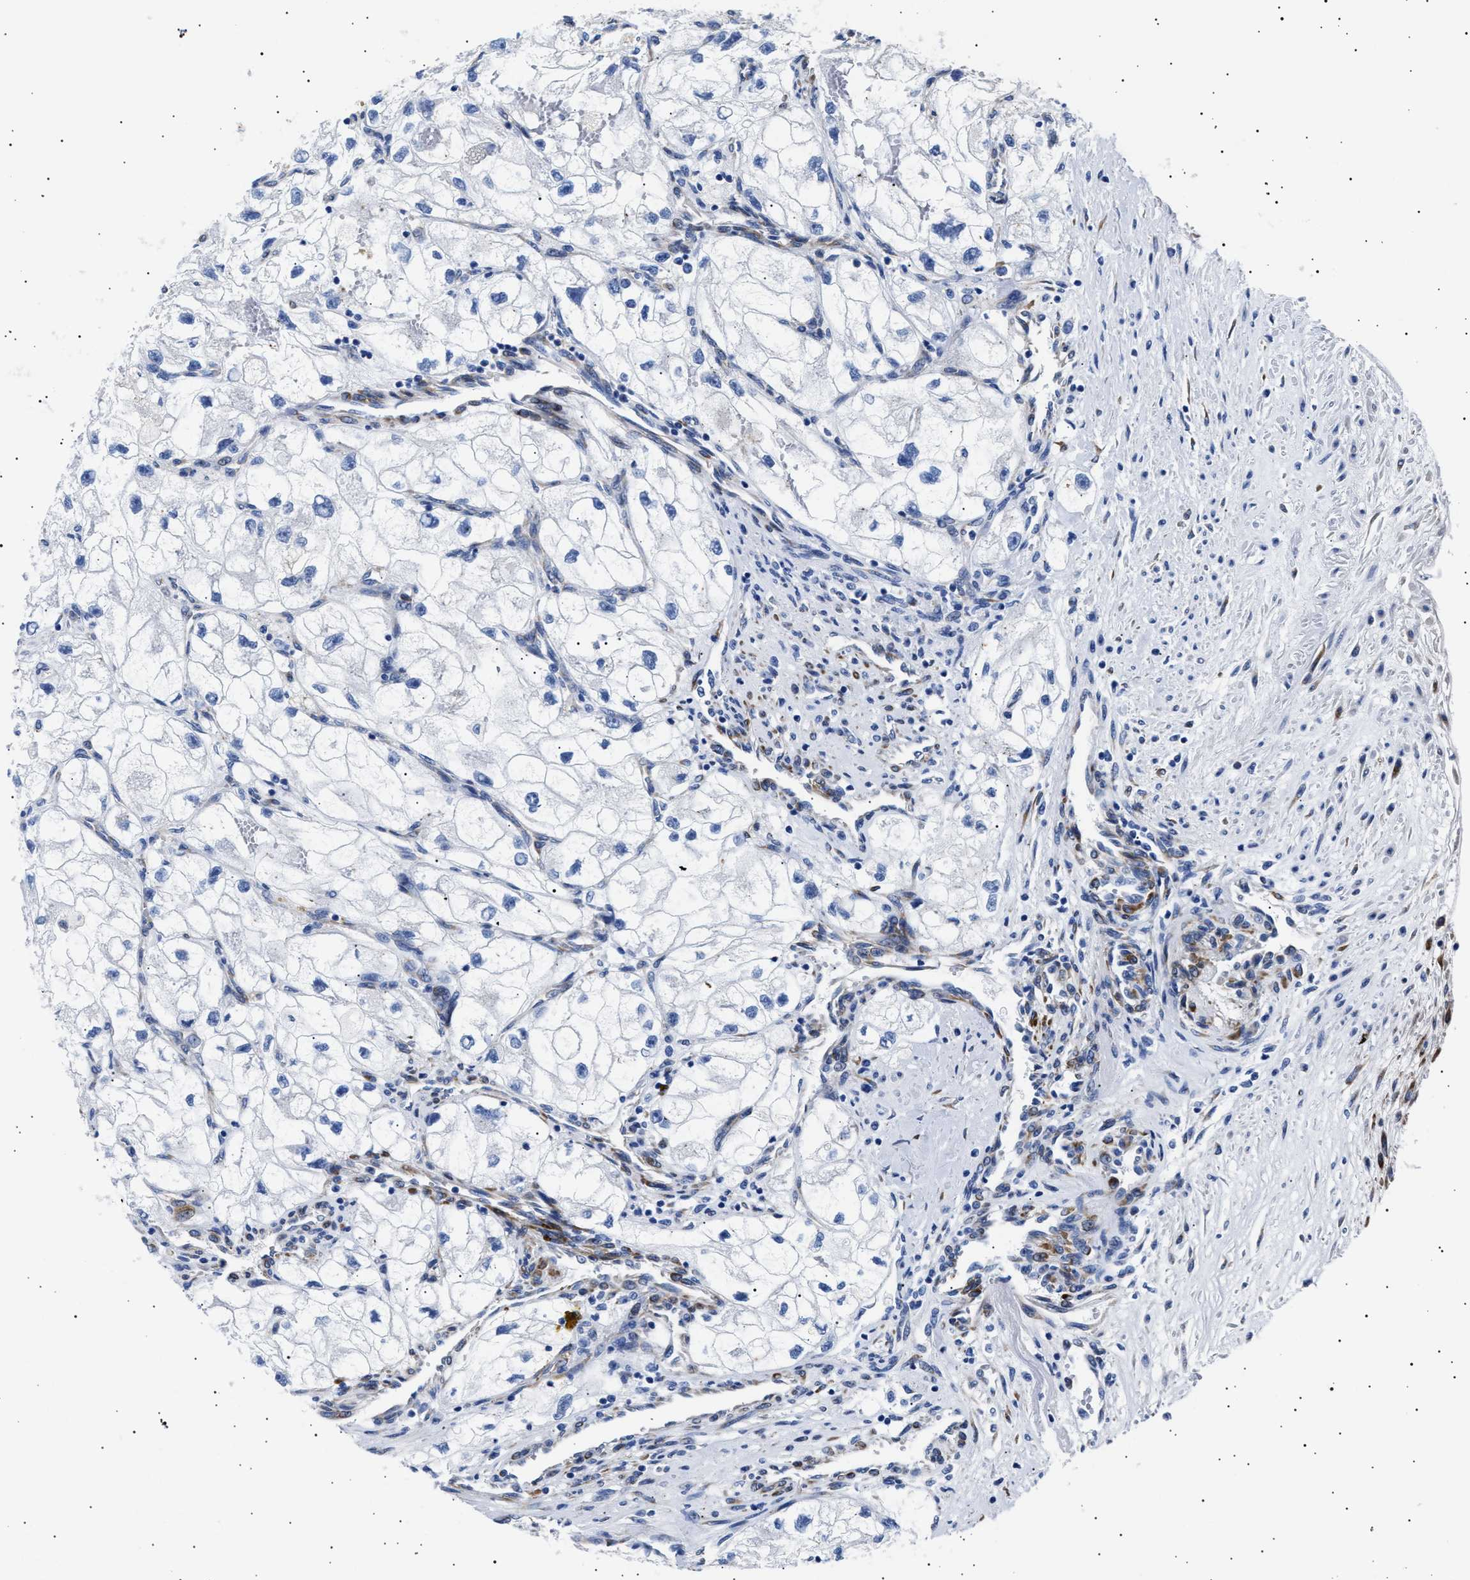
{"staining": {"intensity": "negative", "quantity": "none", "location": "none"}, "tissue": "renal cancer", "cell_type": "Tumor cells", "image_type": "cancer", "snomed": [{"axis": "morphology", "description": "Adenocarcinoma, NOS"}, {"axis": "topography", "description": "Kidney"}], "caption": "Micrograph shows no protein staining in tumor cells of adenocarcinoma (renal) tissue. (Stains: DAB (3,3'-diaminobenzidine) IHC with hematoxylin counter stain, Microscopy: brightfield microscopy at high magnification).", "gene": "HEMGN", "patient": {"sex": "female", "age": 70}}